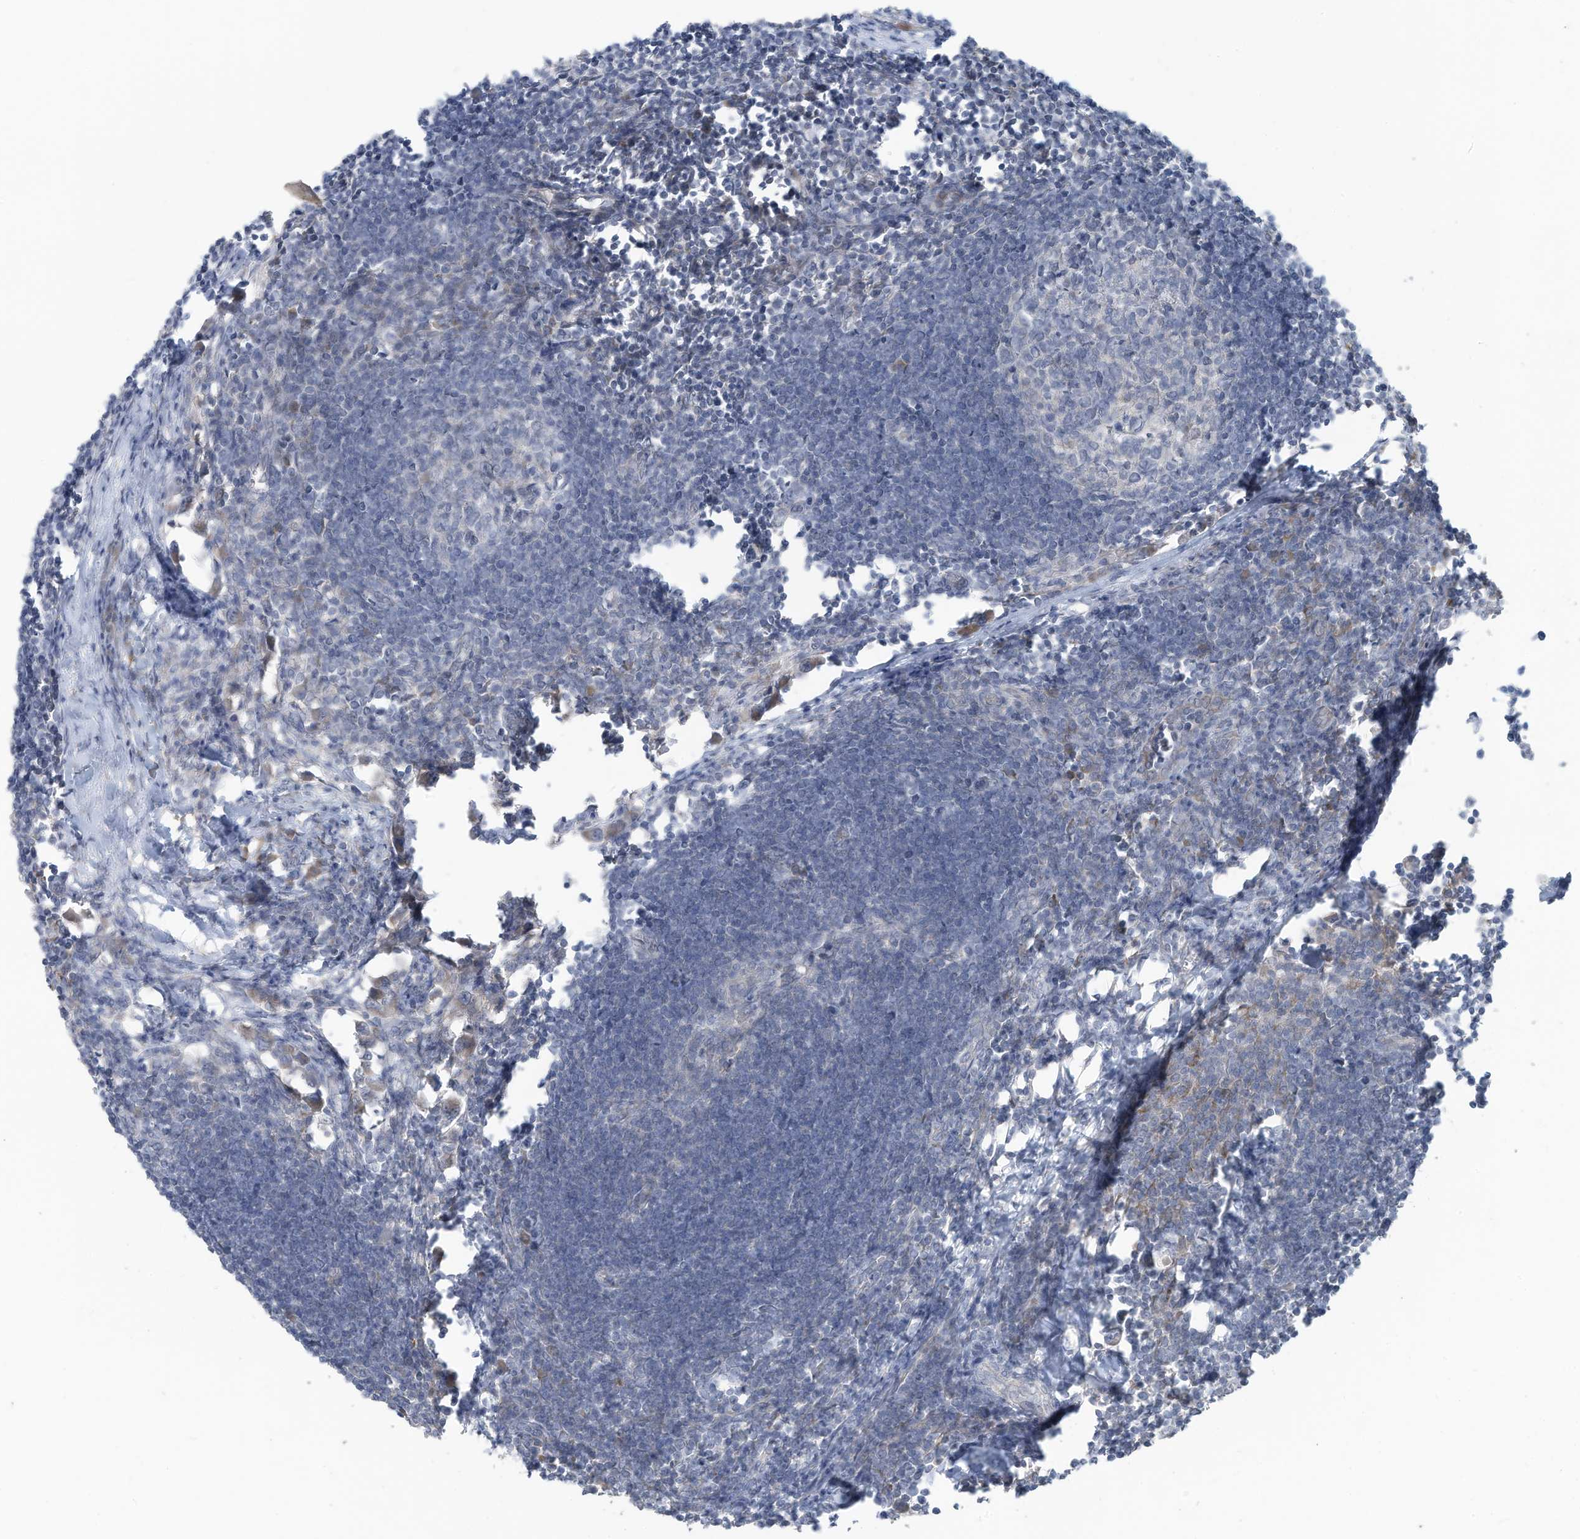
{"staining": {"intensity": "negative", "quantity": "none", "location": "none"}, "tissue": "lymph node", "cell_type": "Germinal center cells", "image_type": "normal", "snomed": [{"axis": "morphology", "description": "Normal tissue, NOS"}, {"axis": "morphology", "description": "Malignant melanoma, Metastatic site"}, {"axis": "topography", "description": "Lymph node"}], "caption": "Benign lymph node was stained to show a protein in brown. There is no significant staining in germinal center cells.", "gene": "MAGIX", "patient": {"sex": "male", "age": 41}}